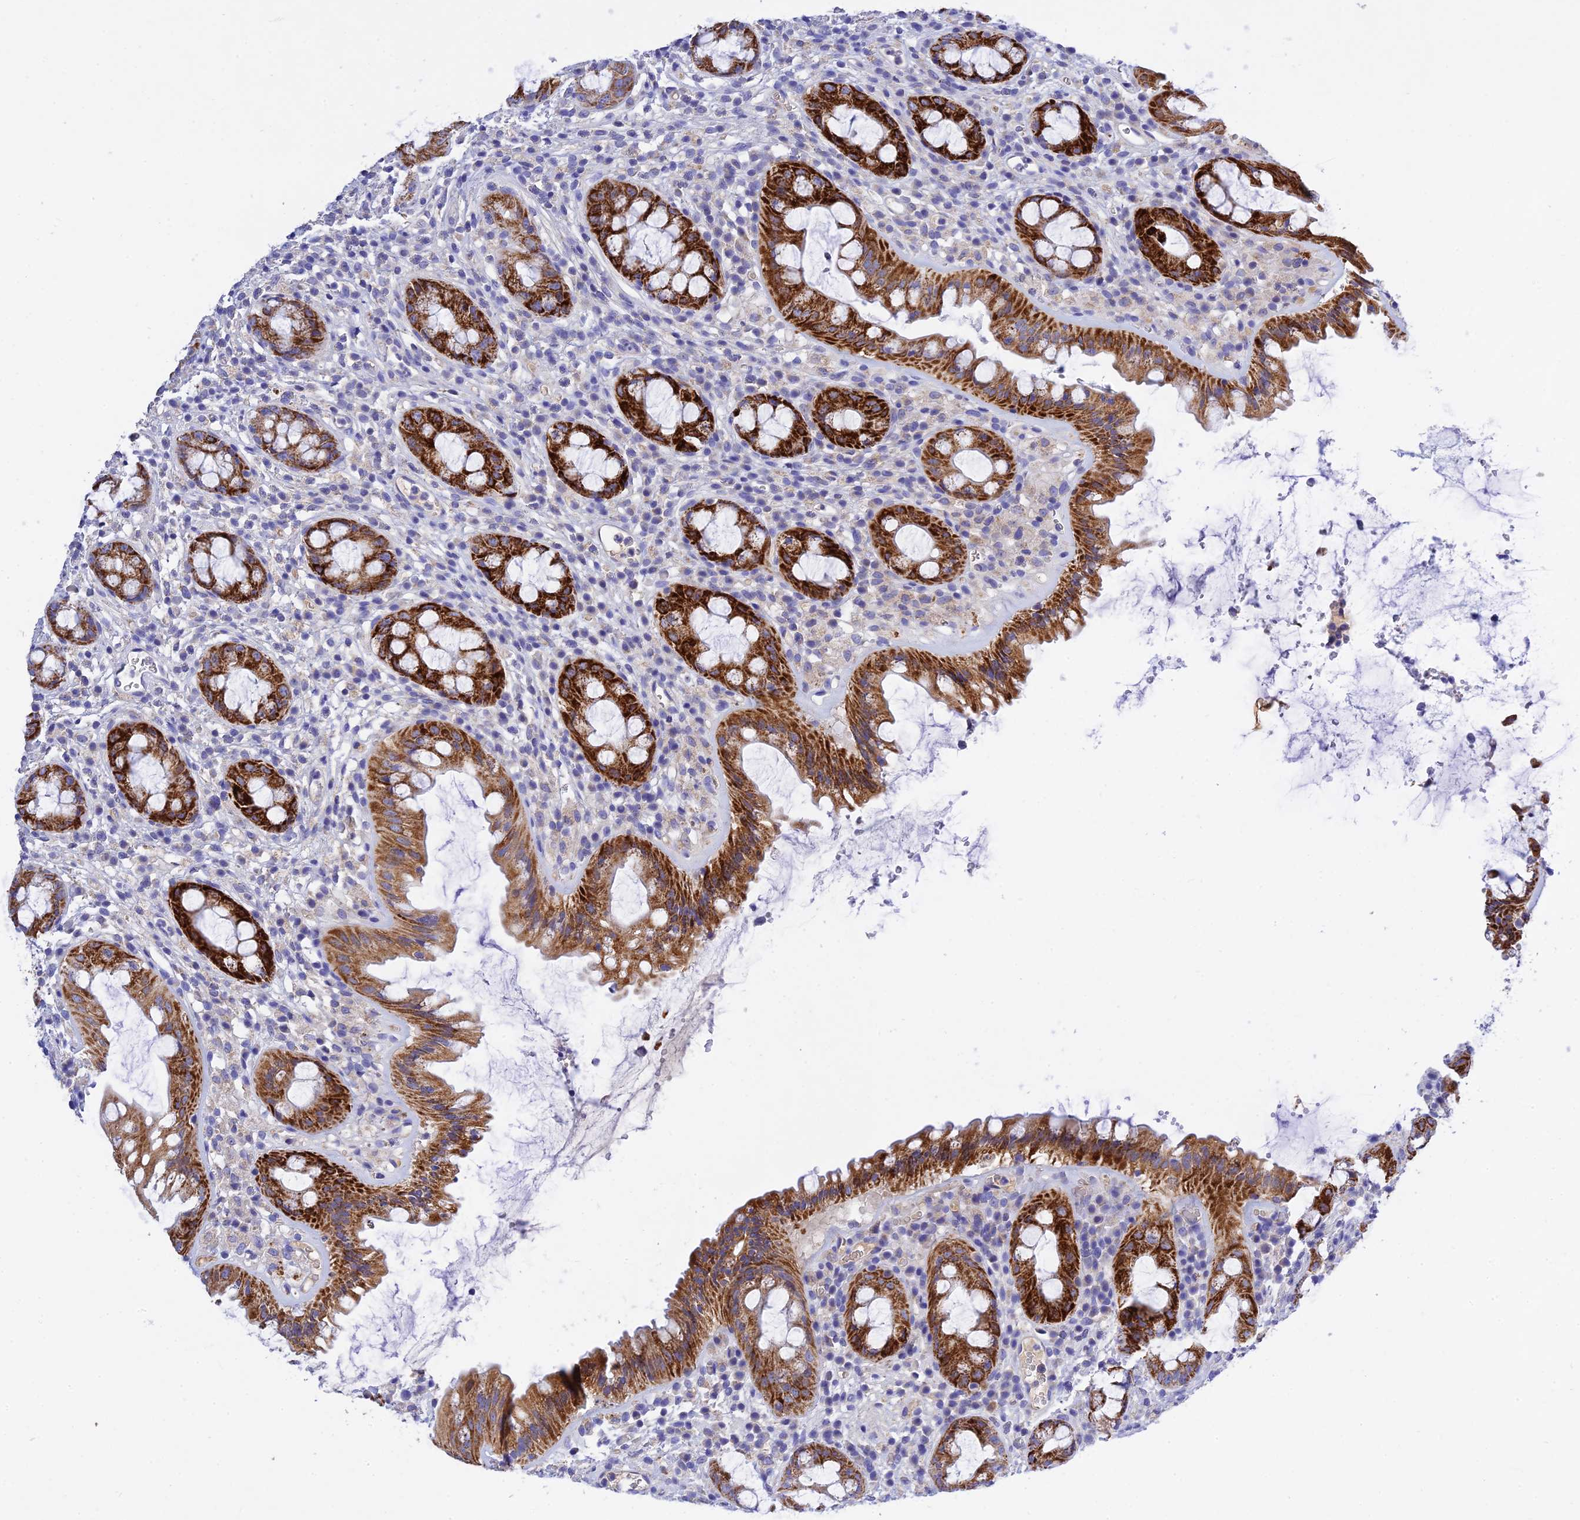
{"staining": {"intensity": "strong", "quantity": "25%-75%", "location": "cytoplasmic/membranous"}, "tissue": "rectum", "cell_type": "Glandular cells", "image_type": "normal", "snomed": [{"axis": "morphology", "description": "Normal tissue, NOS"}, {"axis": "topography", "description": "Rectum"}], "caption": "A brown stain labels strong cytoplasmic/membranous positivity of a protein in glandular cells of unremarkable human rectum. Nuclei are stained in blue.", "gene": "MS4A5", "patient": {"sex": "female", "age": 57}}